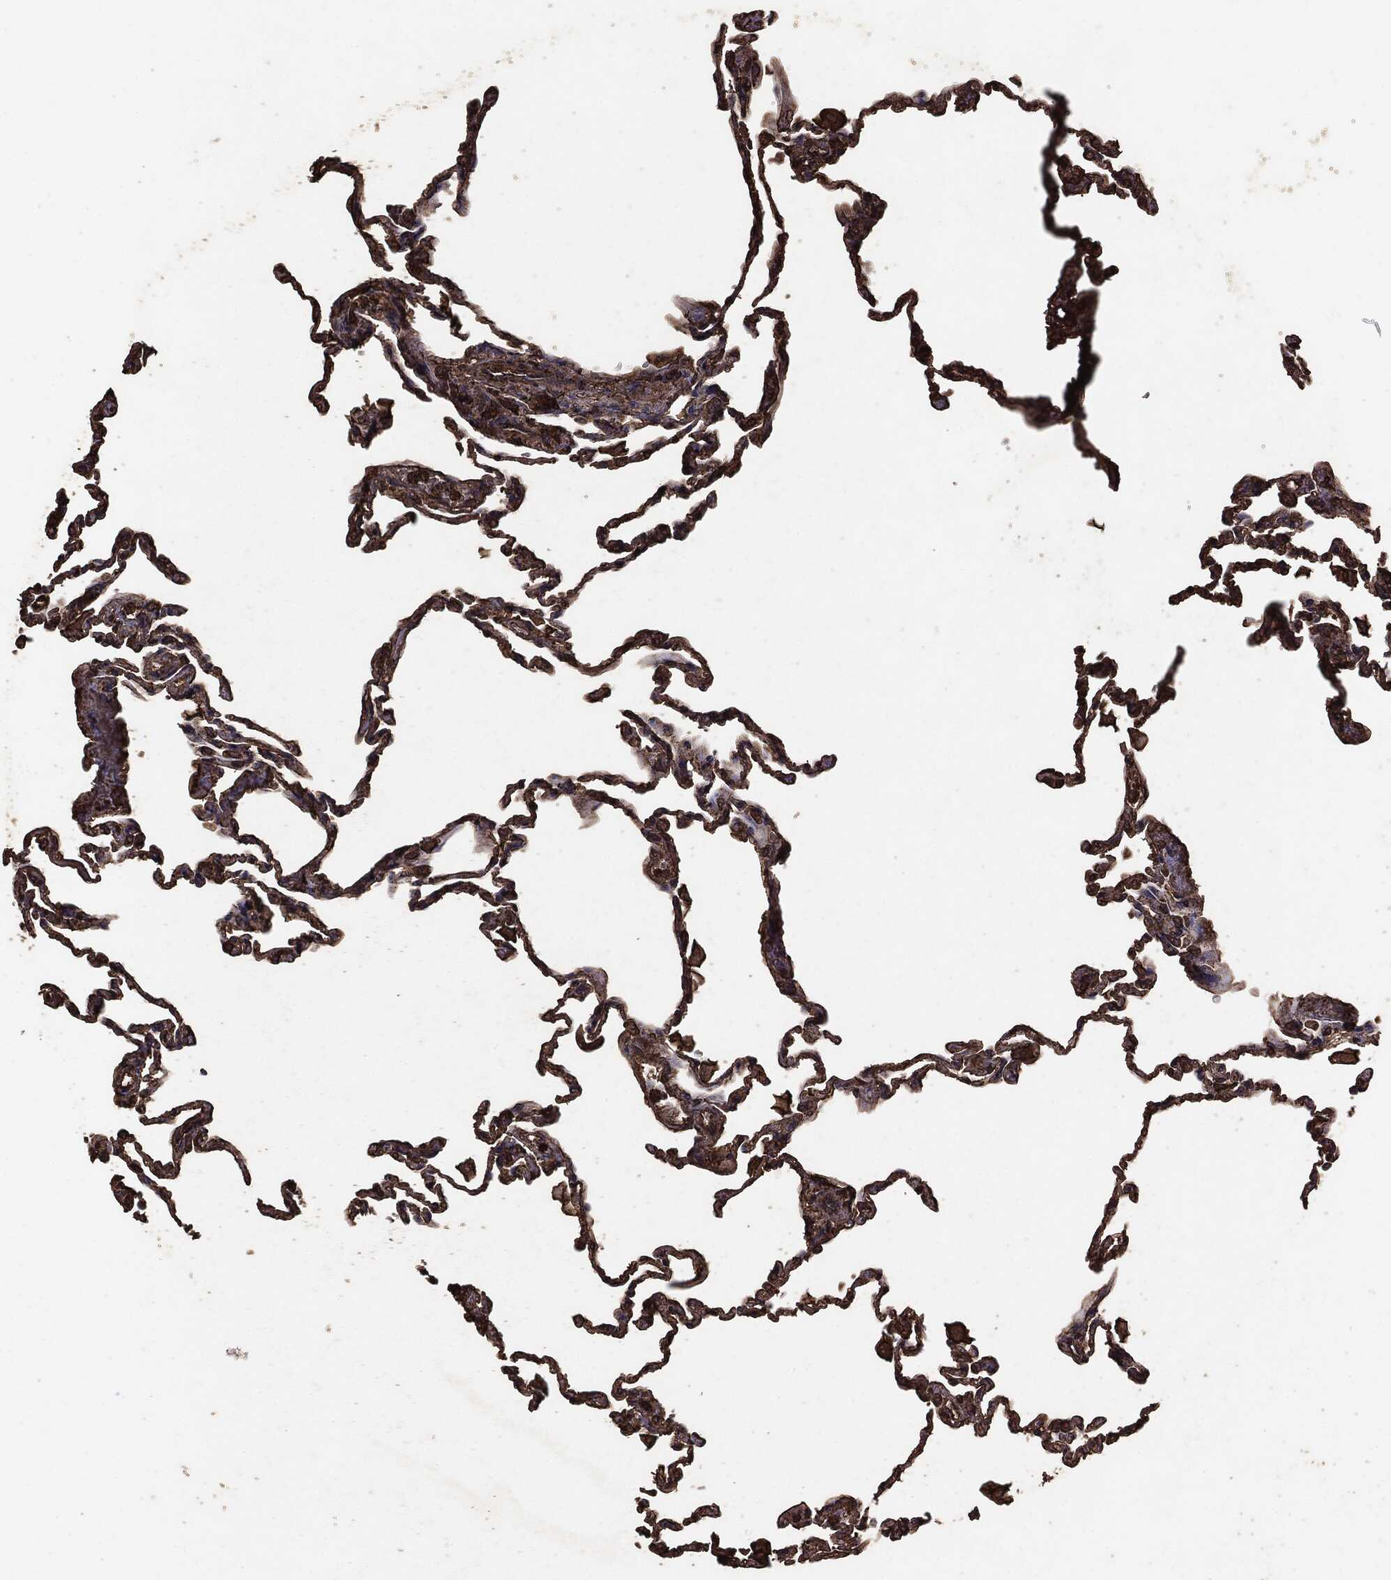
{"staining": {"intensity": "strong", "quantity": ">75%", "location": "cytoplasmic/membranous"}, "tissue": "lung", "cell_type": "Alveolar cells", "image_type": "normal", "snomed": [{"axis": "morphology", "description": "Normal tissue, NOS"}, {"axis": "topography", "description": "Lung"}], "caption": "Lung stained with DAB immunohistochemistry (IHC) displays high levels of strong cytoplasmic/membranous staining in approximately >75% of alveolar cells.", "gene": "MTOR", "patient": {"sex": "female", "age": 57}}